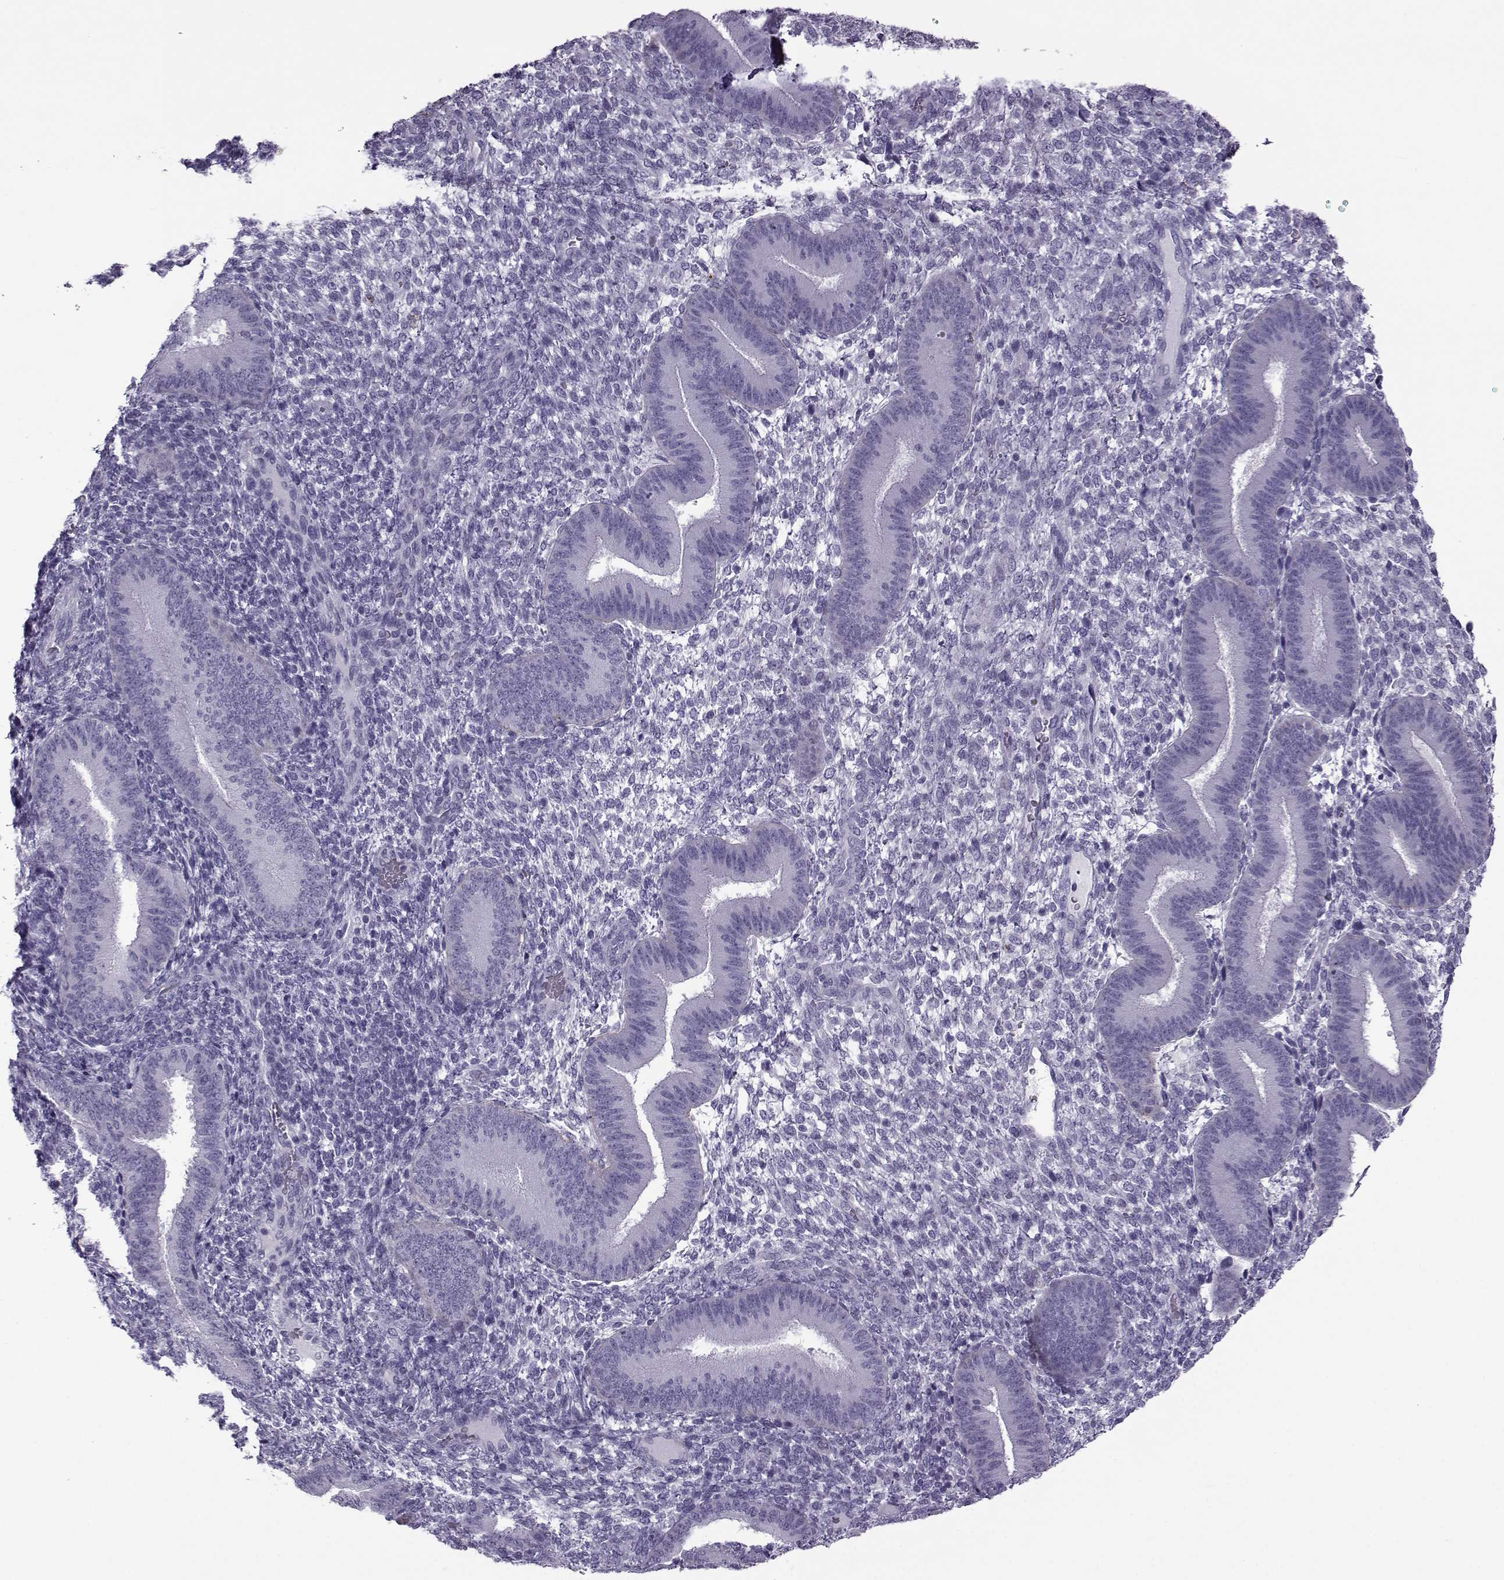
{"staining": {"intensity": "negative", "quantity": "none", "location": "none"}, "tissue": "endometrium", "cell_type": "Cells in endometrial stroma", "image_type": "normal", "snomed": [{"axis": "morphology", "description": "Normal tissue, NOS"}, {"axis": "topography", "description": "Endometrium"}], "caption": "Immunohistochemistry micrograph of unremarkable endometrium: endometrium stained with DAB demonstrates no significant protein staining in cells in endometrial stroma.", "gene": "OIP5", "patient": {"sex": "female", "age": 39}}